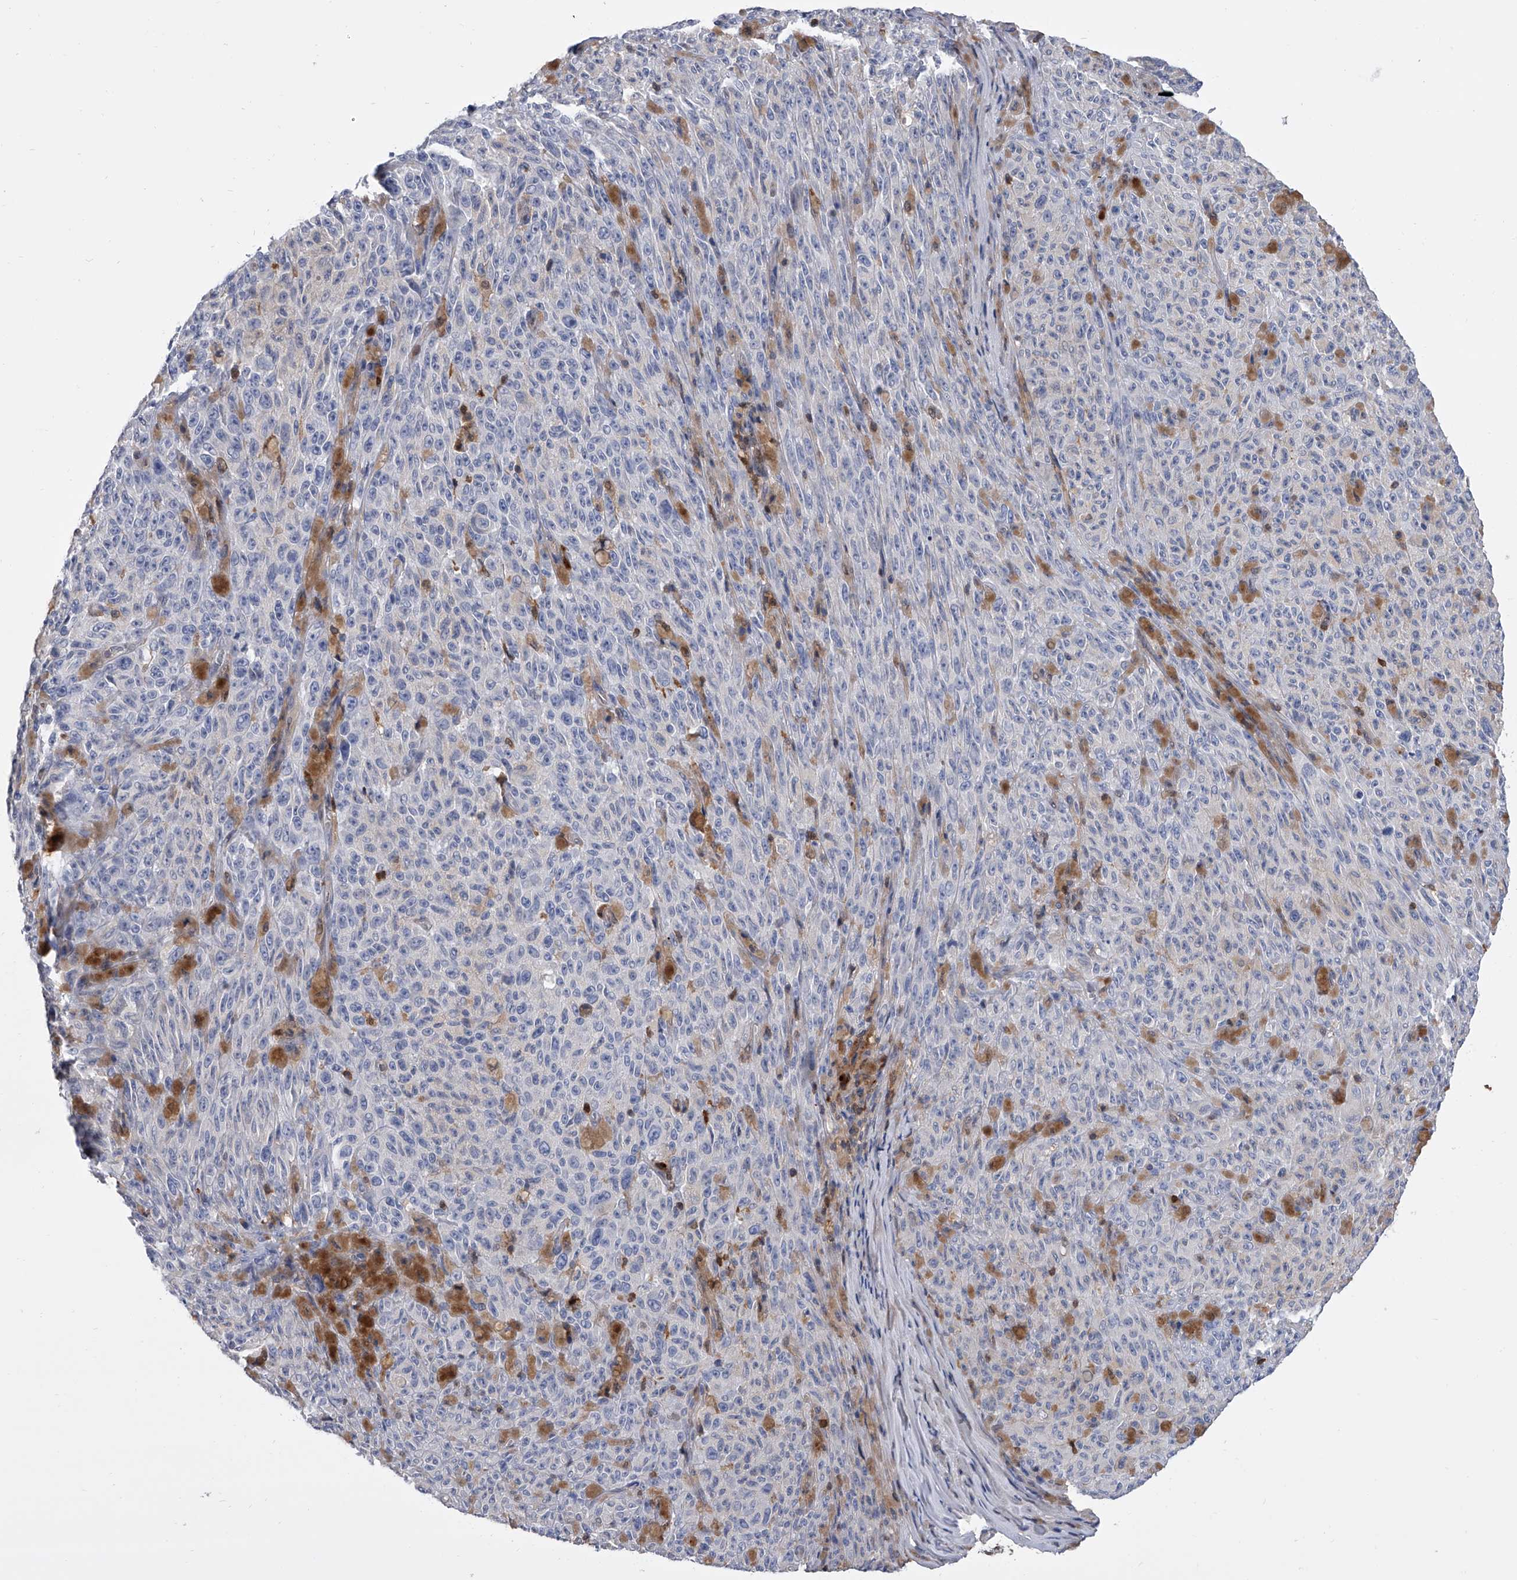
{"staining": {"intensity": "negative", "quantity": "none", "location": "none"}, "tissue": "melanoma", "cell_type": "Tumor cells", "image_type": "cancer", "snomed": [{"axis": "morphology", "description": "Malignant melanoma, NOS"}, {"axis": "topography", "description": "Skin"}], "caption": "Tumor cells show no significant staining in melanoma. (IHC, brightfield microscopy, high magnification).", "gene": "SERPINB9", "patient": {"sex": "female", "age": 82}}